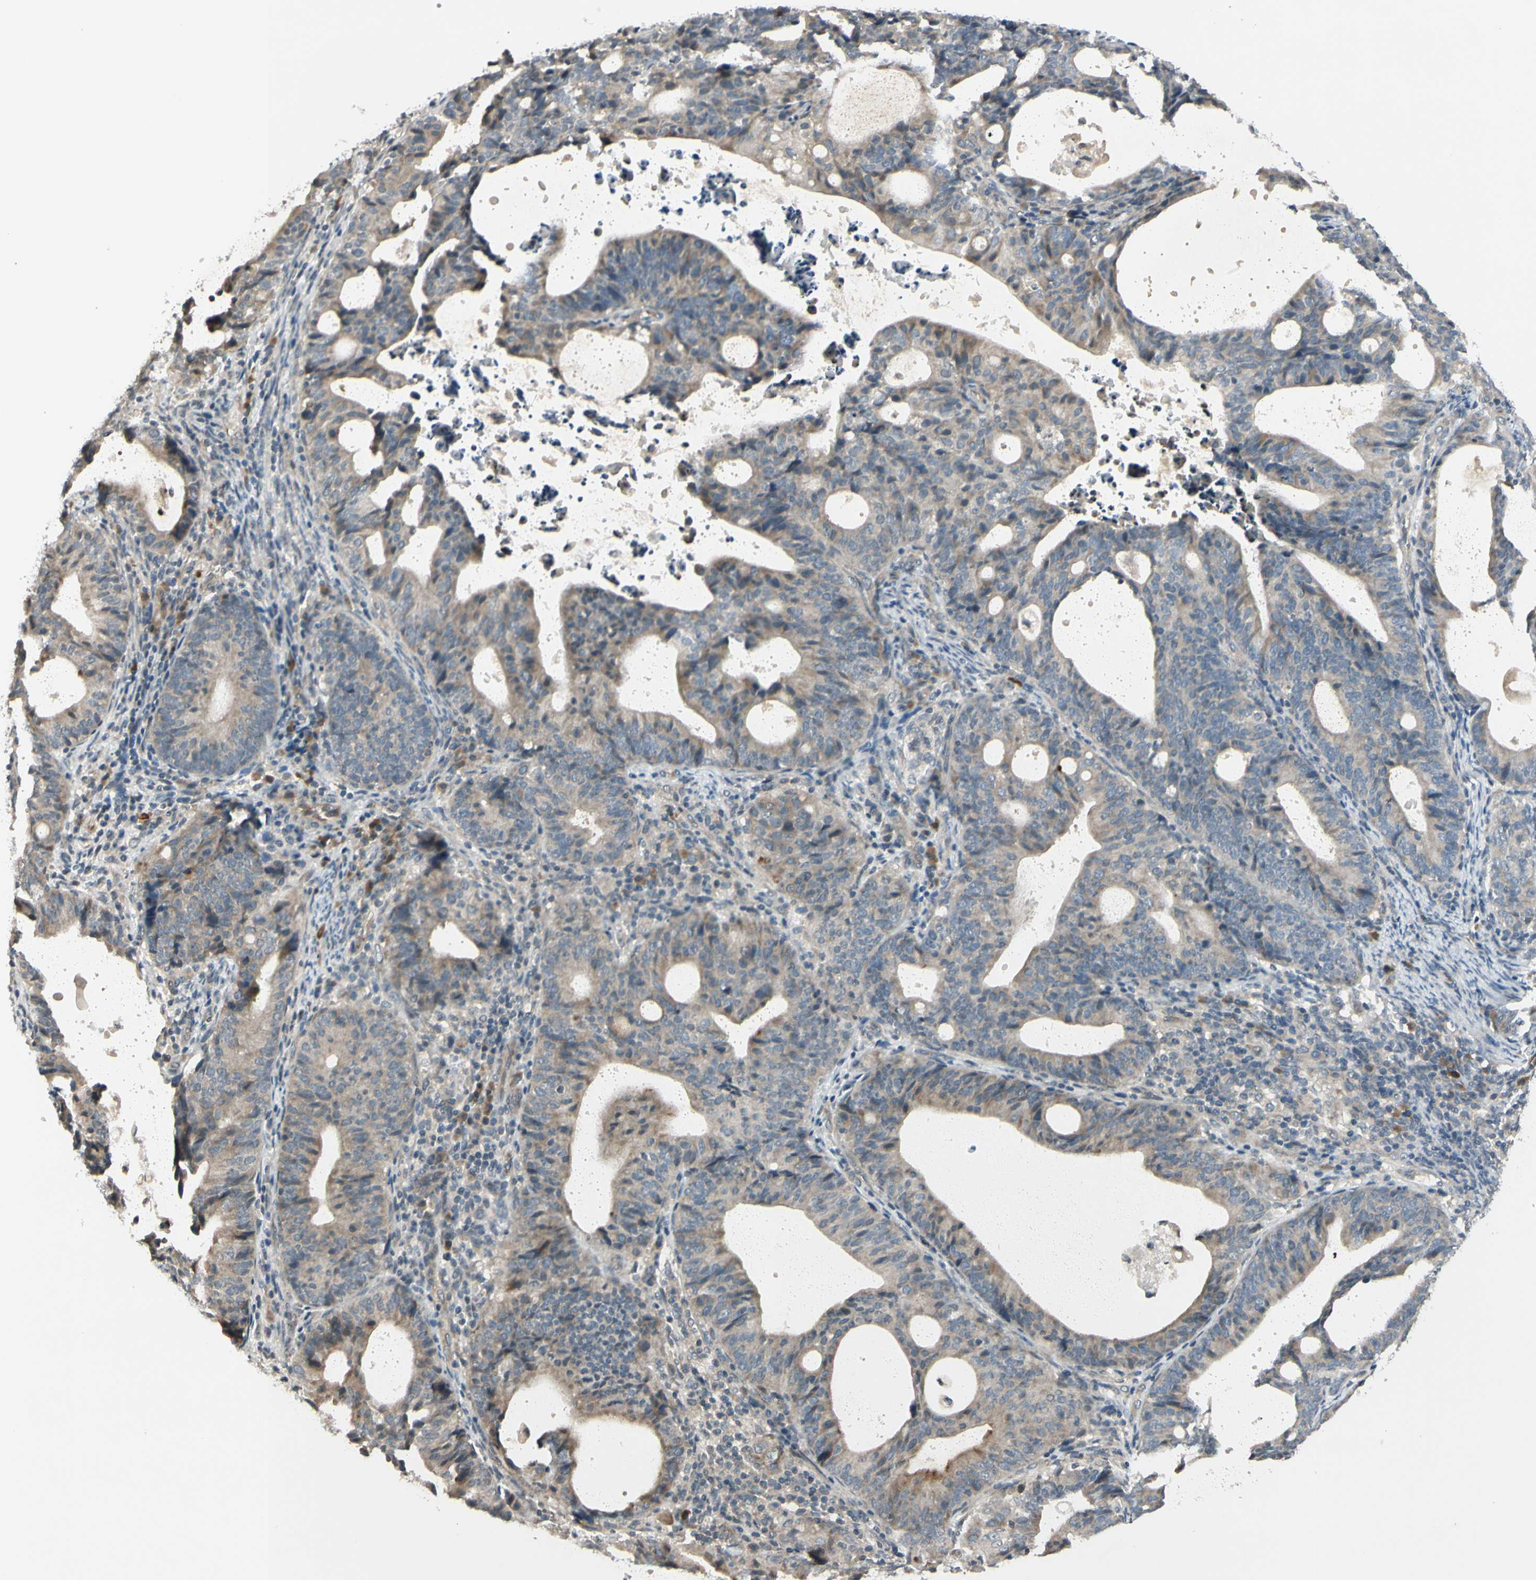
{"staining": {"intensity": "weak", "quantity": "25%-75%", "location": "cytoplasmic/membranous"}, "tissue": "endometrial cancer", "cell_type": "Tumor cells", "image_type": "cancer", "snomed": [{"axis": "morphology", "description": "Adenocarcinoma, NOS"}, {"axis": "topography", "description": "Uterus"}], "caption": "A low amount of weak cytoplasmic/membranous positivity is present in about 25%-75% of tumor cells in adenocarcinoma (endometrial) tissue.", "gene": "FGF10", "patient": {"sex": "female", "age": 83}}